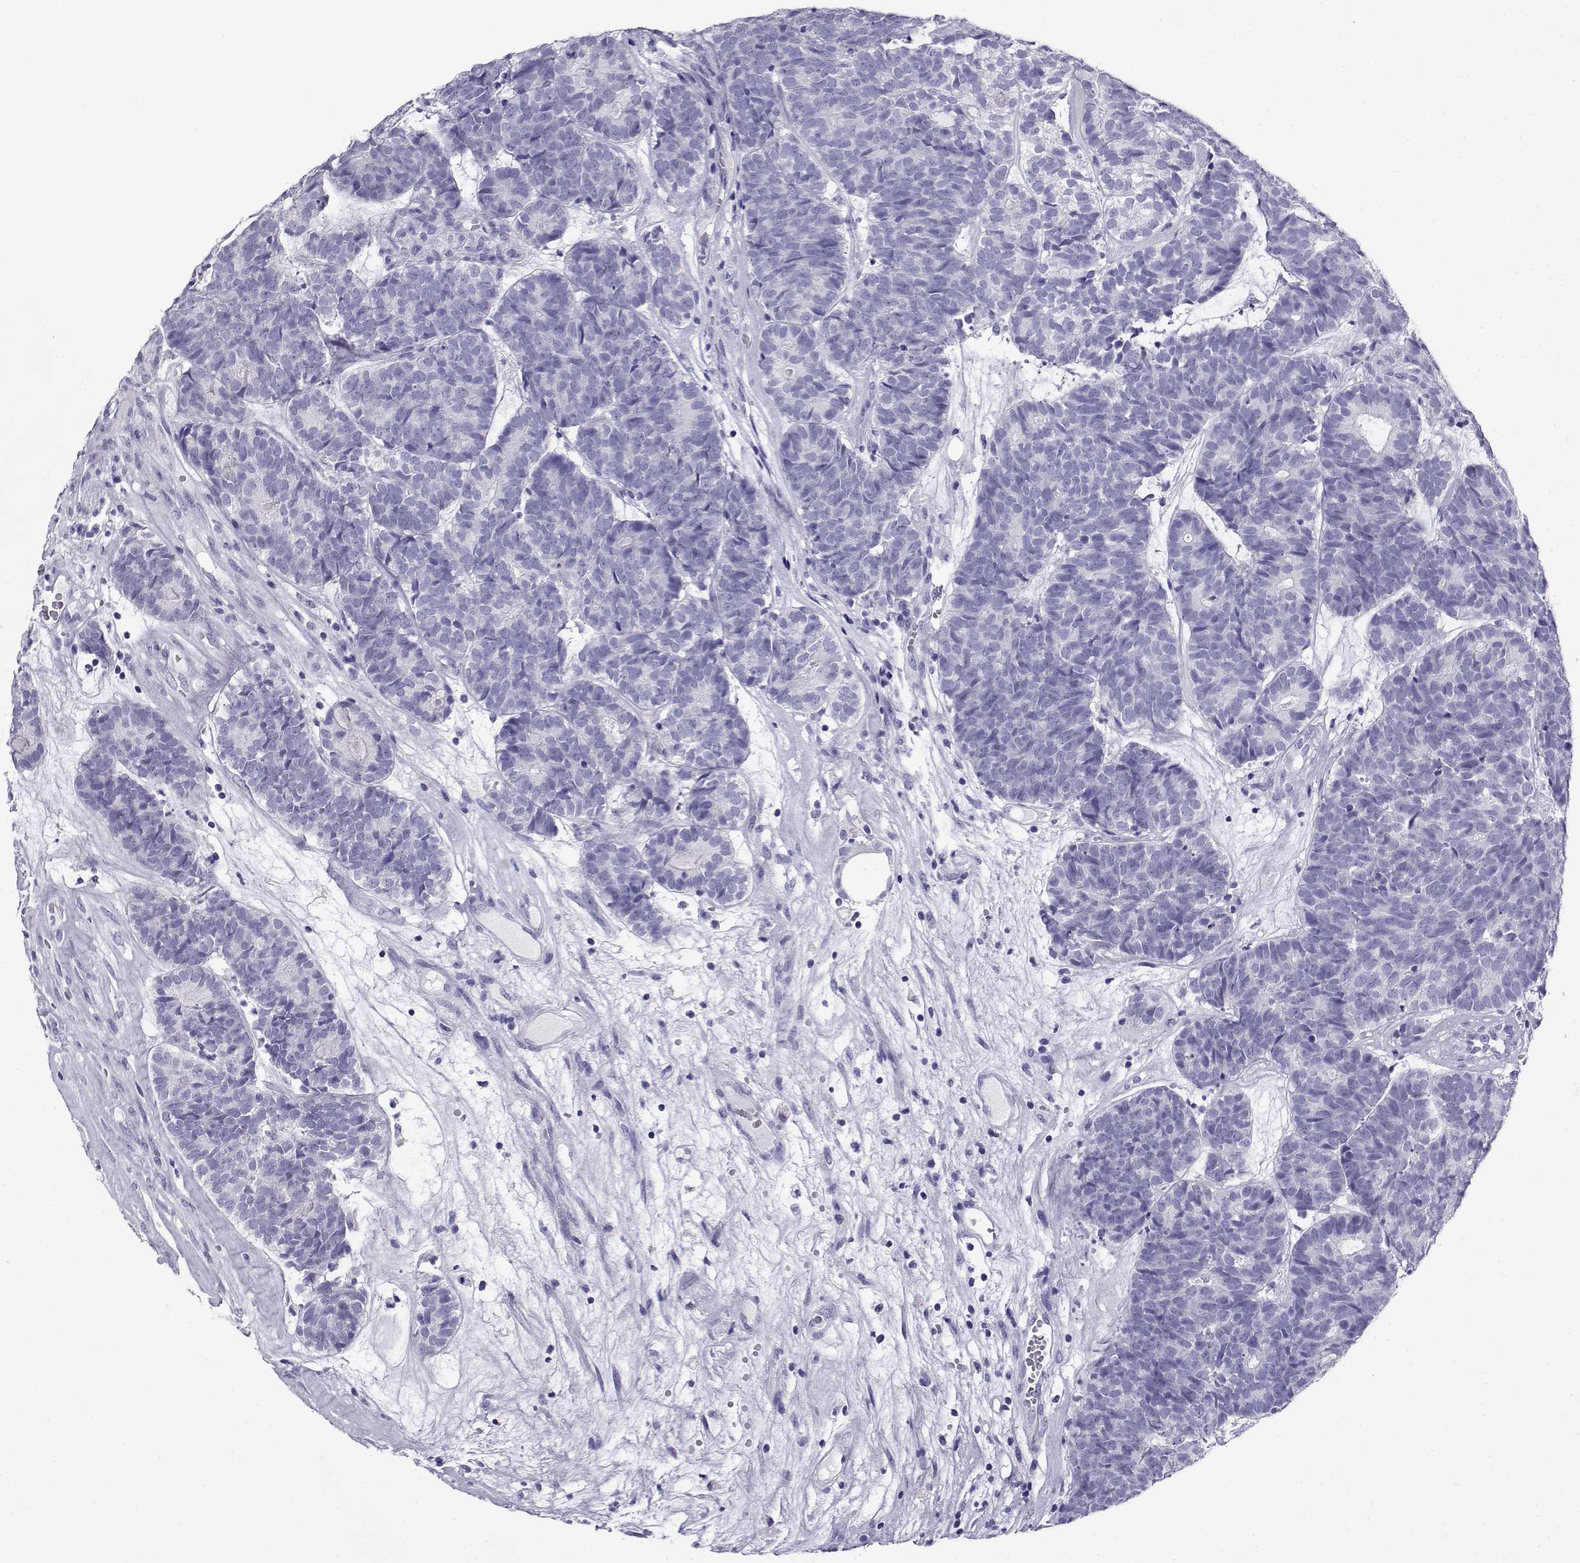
{"staining": {"intensity": "negative", "quantity": "none", "location": "none"}, "tissue": "head and neck cancer", "cell_type": "Tumor cells", "image_type": "cancer", "snomed": [{"axis": "morphology", "description": "Adenocarcinoma, NOS"}, {"axis": "topography", "description": "Head-Neck"}], "caption": "The immunohistochemistry histopathology image has no significant positivity in tumor cells of head and neck adenocarcinoma tissue.", "gene": "CABS1", "patient": {"sex": "female", "age": 81}}